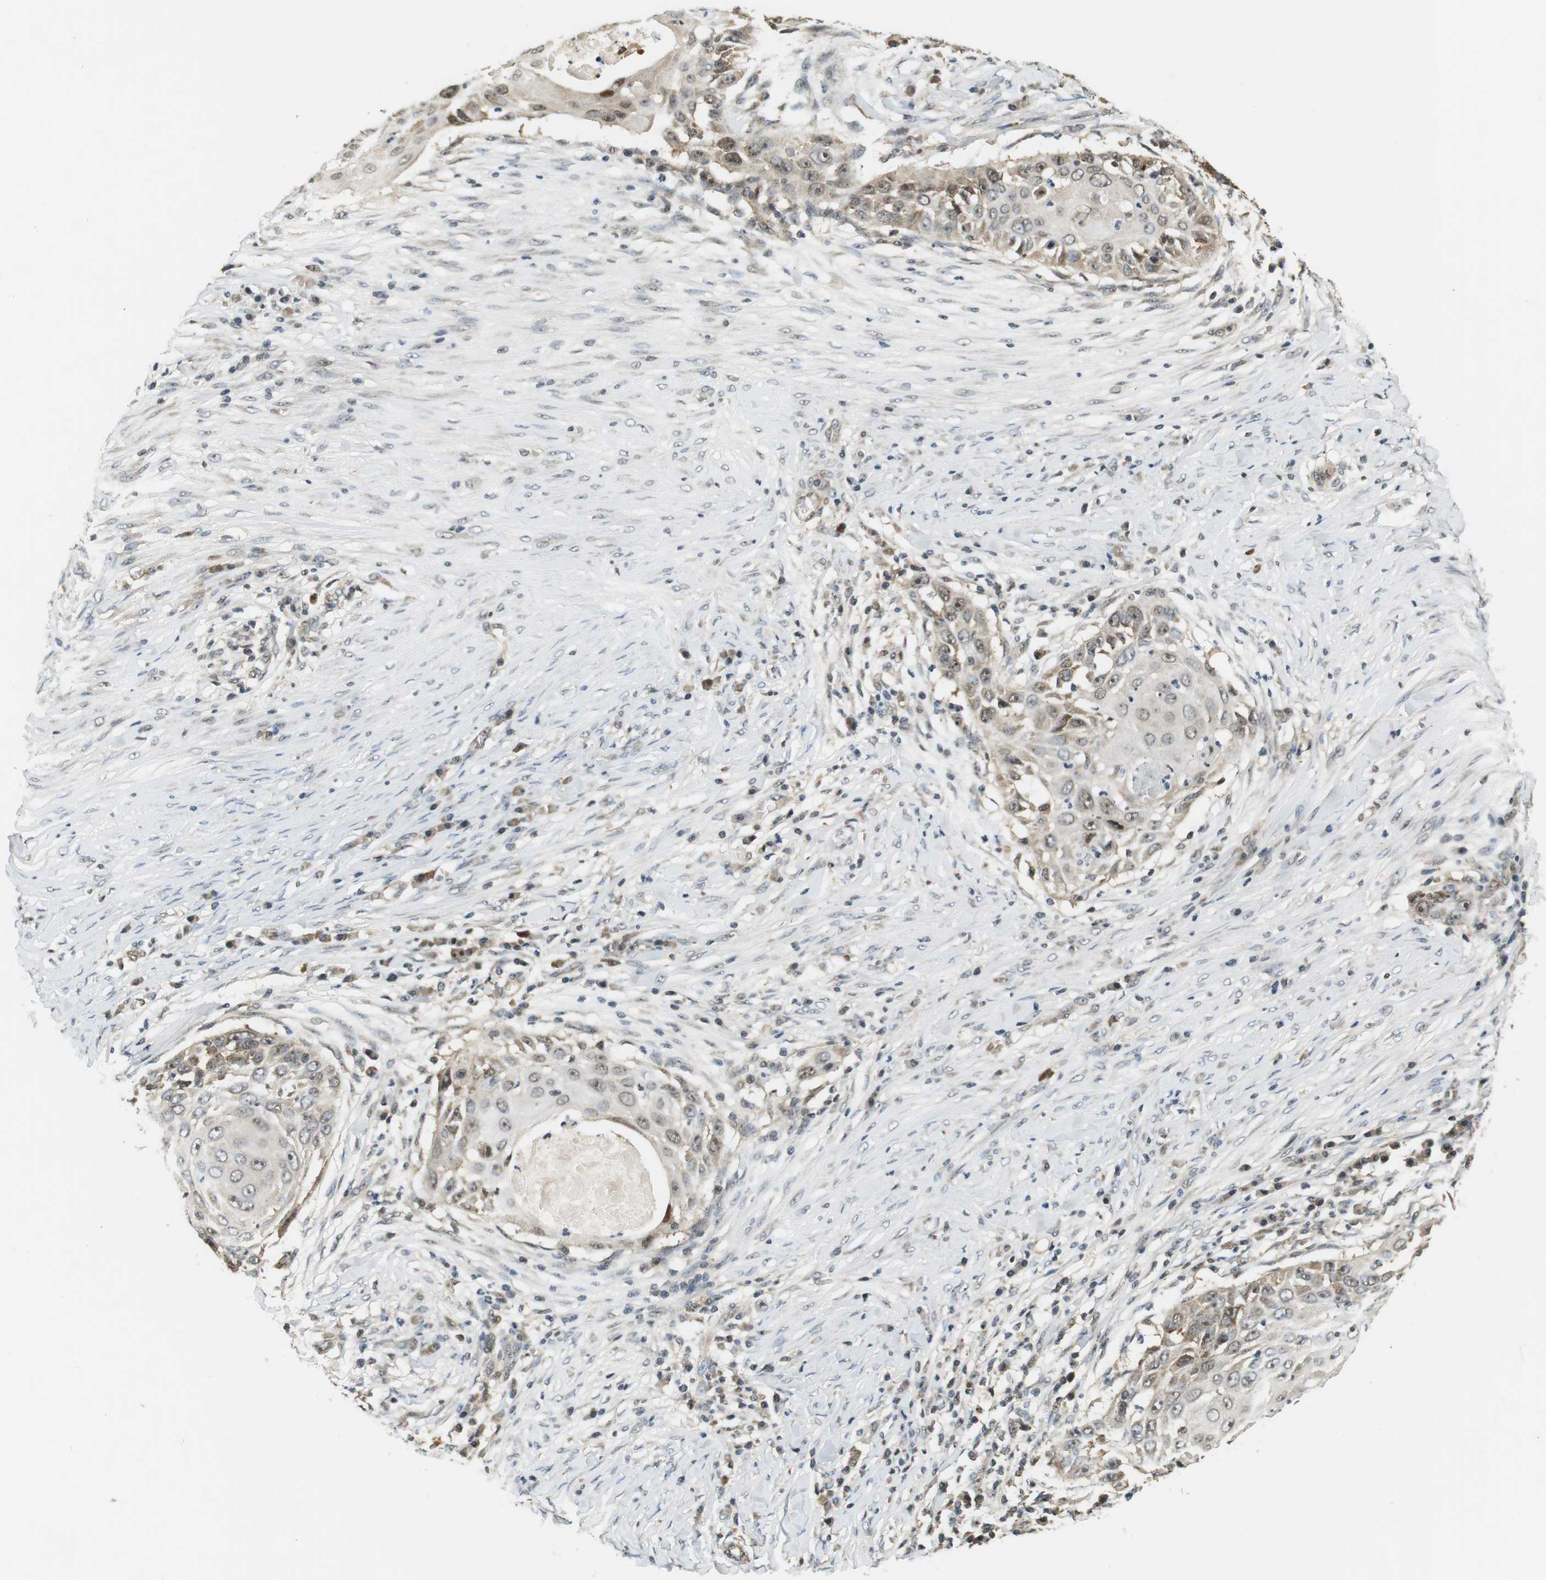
{"staining": {"intensity": "moderate", "quantity": "25%-75%", "location": "cytoplasmic/membranous,nuclear"}, "tissue": "skin cancer", "cell_type": "Tumor cells", "image_type": "cancer", "snomed": [{"axis": "morphology", "description": "Squamous cell carcinoma, NOS"}, {"axis": "topography", "description": "Skin"}], "caption": "IHC micrograph of neoplastic tissue: human skin squamous cell carcinoma stained using IHC shows medium levels of moderate protein expression localized specifically in the cytoplasmic/membranous and nuclear of tumor cells, appearing as a cytoplasmic/membranous and nuclear brown color.", "gene": "CSNK2B", "patient": {"sex": "female", "age": 44}}